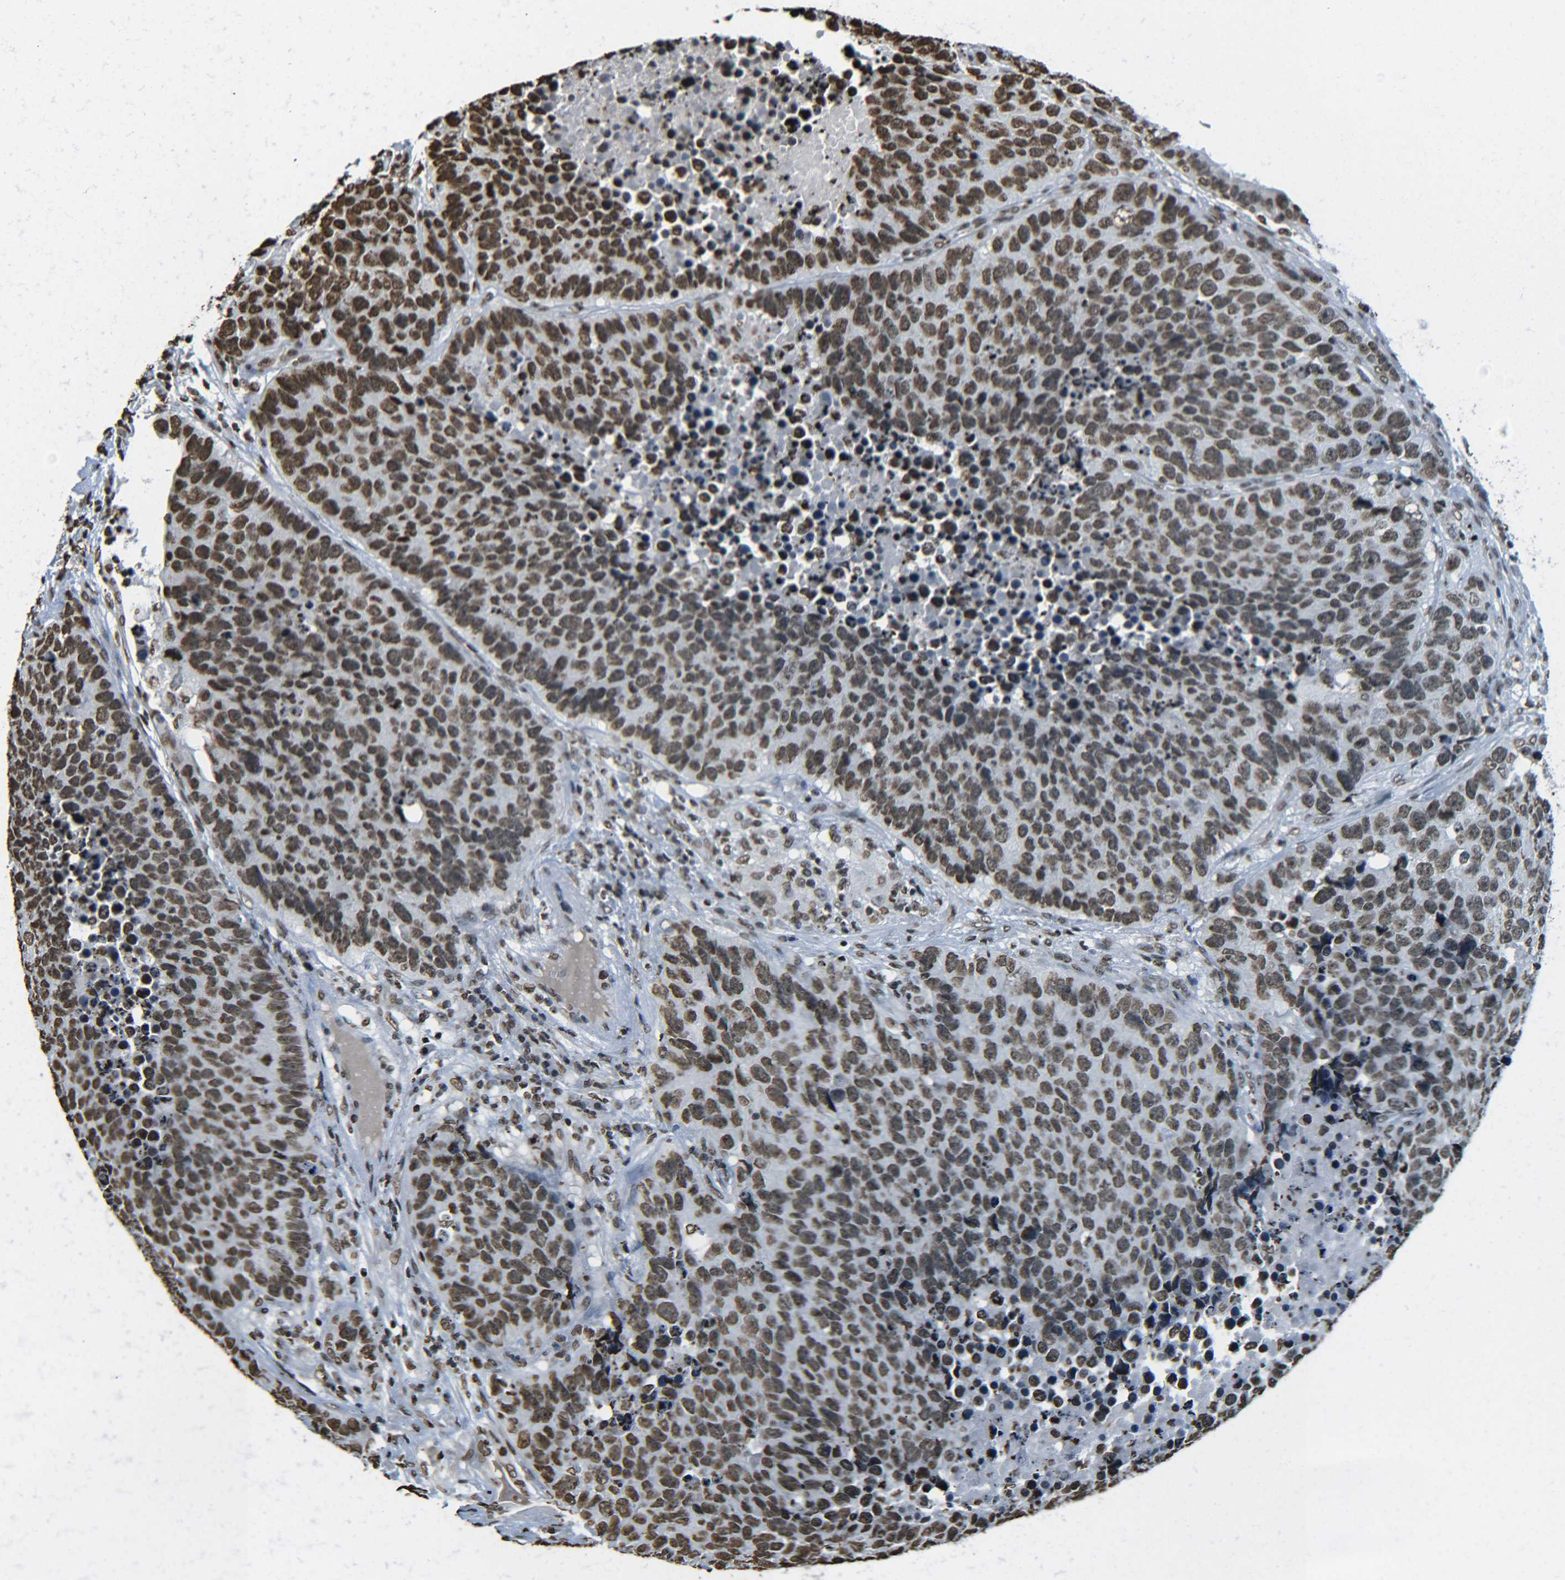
{"staining": {"intensity": "moderate", "quantity": ">75%", "location": "nuclear"}, "tissue": "carcinoid", "cell_type": "Tumor cells", "image_type": "cancer", "snomed": [{"axis": "morphology", "description": "Carcinoid, malignant, NOS"}, {"axis": "topography", "description": "Lung"}], "caption": "The immunohistochemical stain highlights moderate nuclear positivity in tumor cells of carcinoid tissue. (Stains: DAB in brown, nuclei in blue, Microscopy: brightfield microscopy at high magnification).", "gene": "H4C16", "patient": {"sex": "male", "age": 60}}